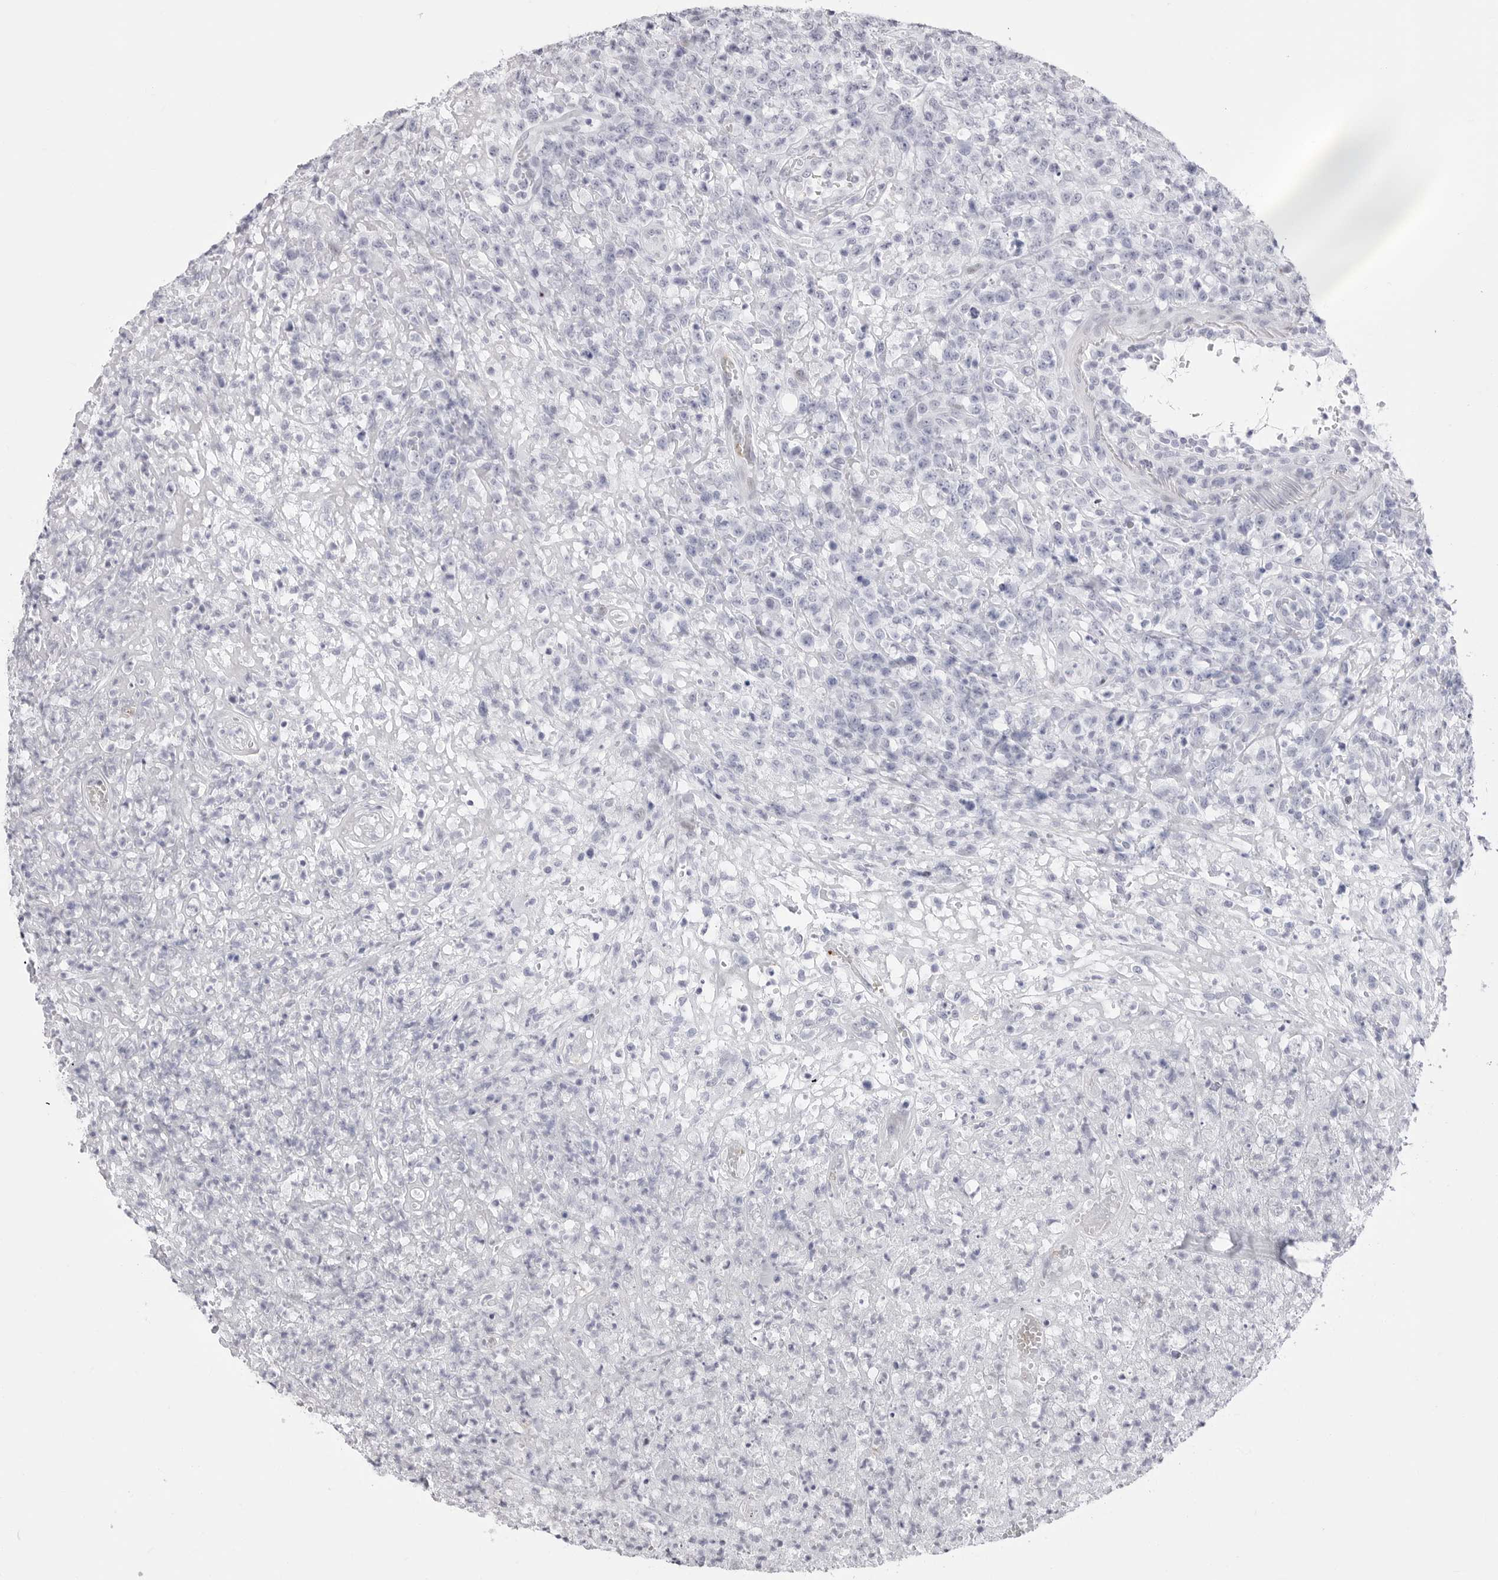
{"staining": {"intensity": "negative", "quantity": "none", "location": "none"}, "tissue": "lymphoma", "cell_type": "Tumor cells", "image_type": "cancer", "snomed": [{"axis": "morphology", "description": "Malignant lymphoma, non-Hodgkin's type, High grade"}, {"axis": "topography", "description": "Colon"}], "caption": "Immunohistochemistry (IHC) of high-grade malignant lymphoma, non-Hodgkin's type displays no staining in tumor cells.", "gene": "TSSK1B", "patient": {"sex": "female", "age": 53}}